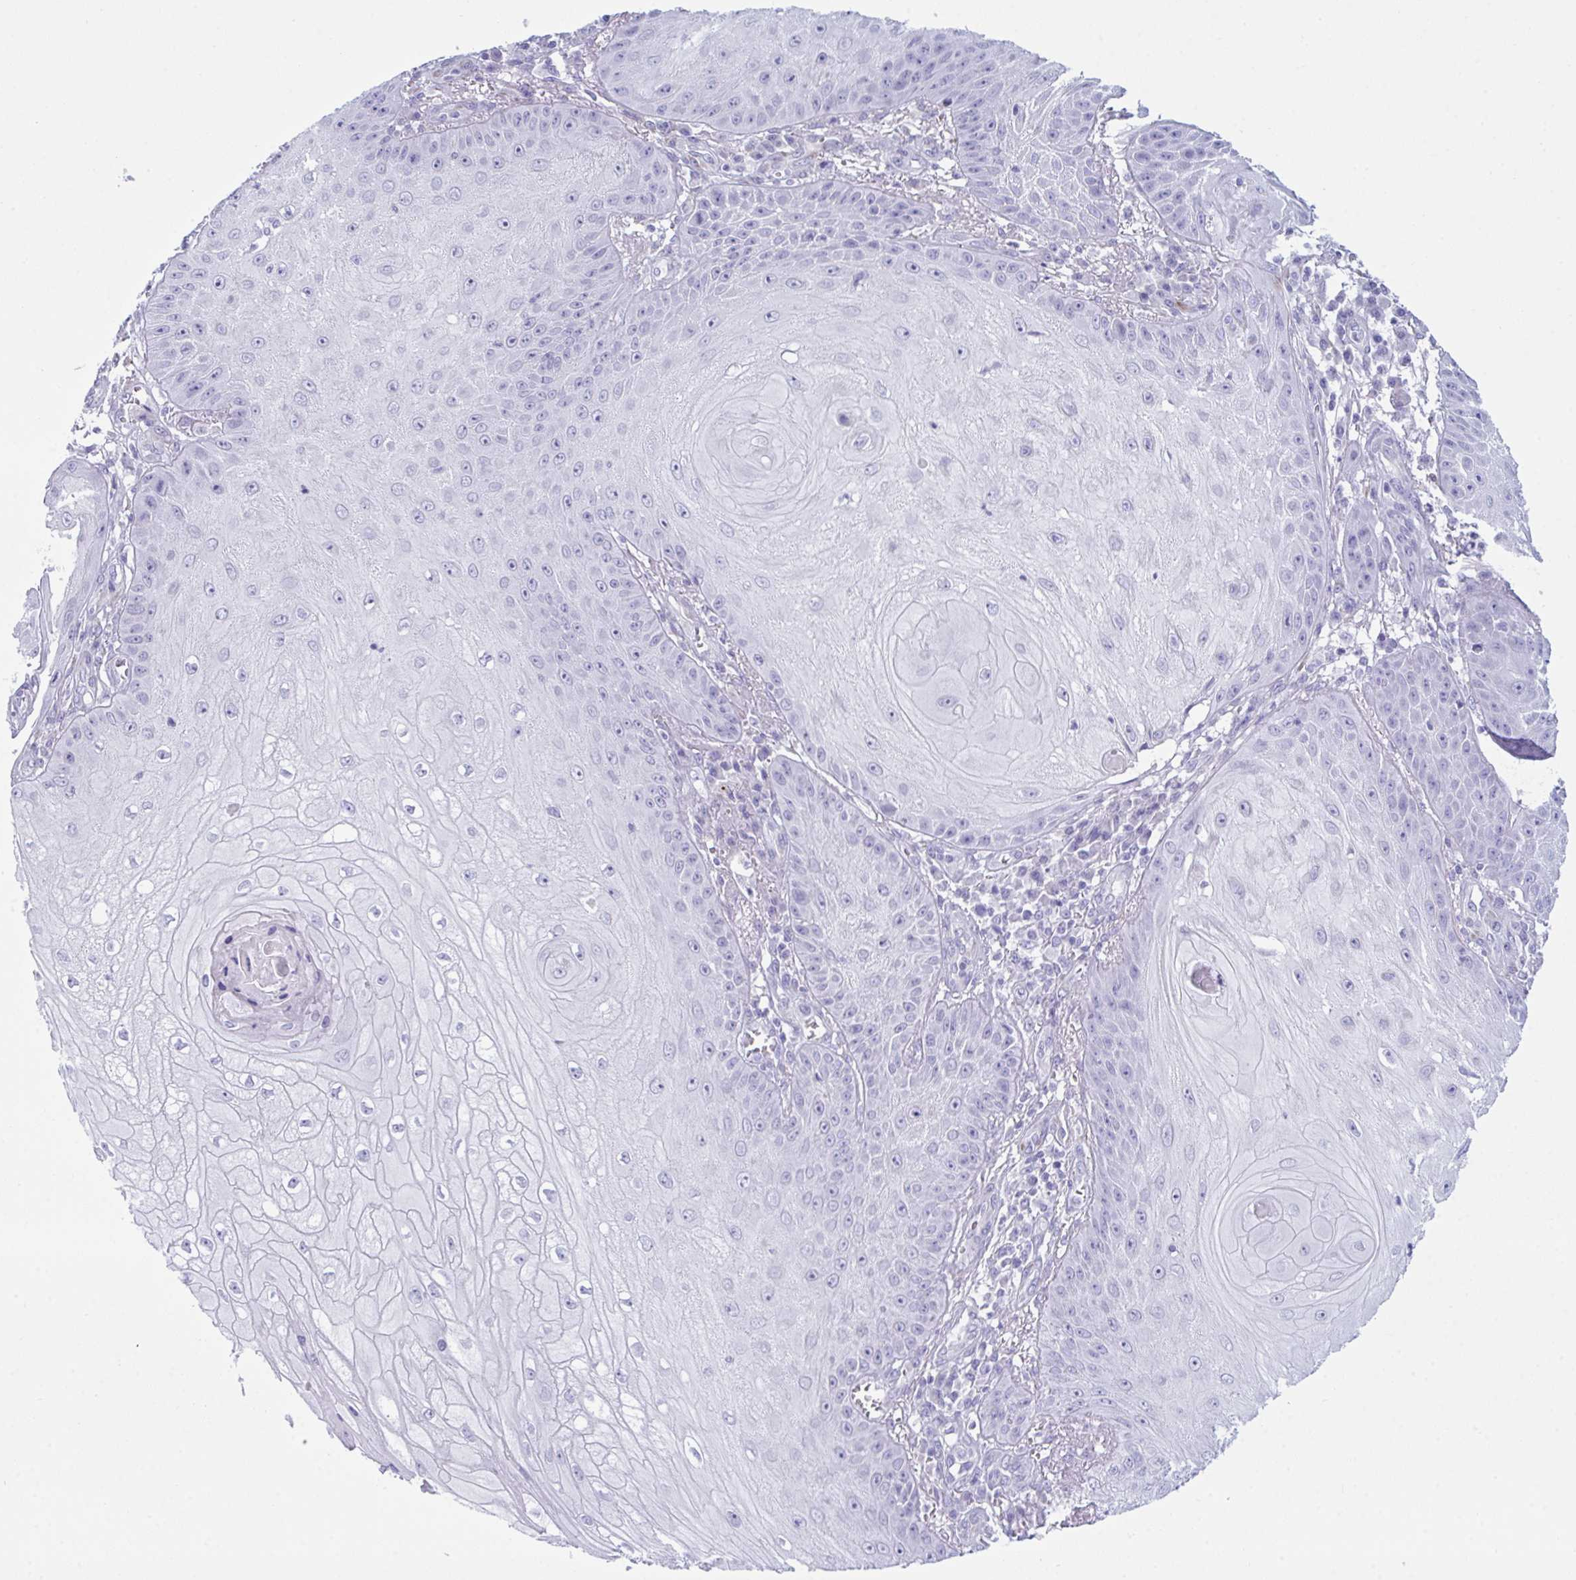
{"staining": {"intensity": "negative", "quantity": "none", "location": "none"}, "tissue": "skin cancer", "cell_type": "Tumor cells", "image_type": "cancer", "snomed": [{"axis": "morphology", "description": "Squamous cell carcinoma, NOS"}, {"axis": "topography", "description": "Skin"}], "caption": "Skin cancer (squamous cell carcinoma) stained for a protein using IHC shows no positivity tumor cells.", "gene": "BBS1", "patient": {"sex": "male", "age": 70}}